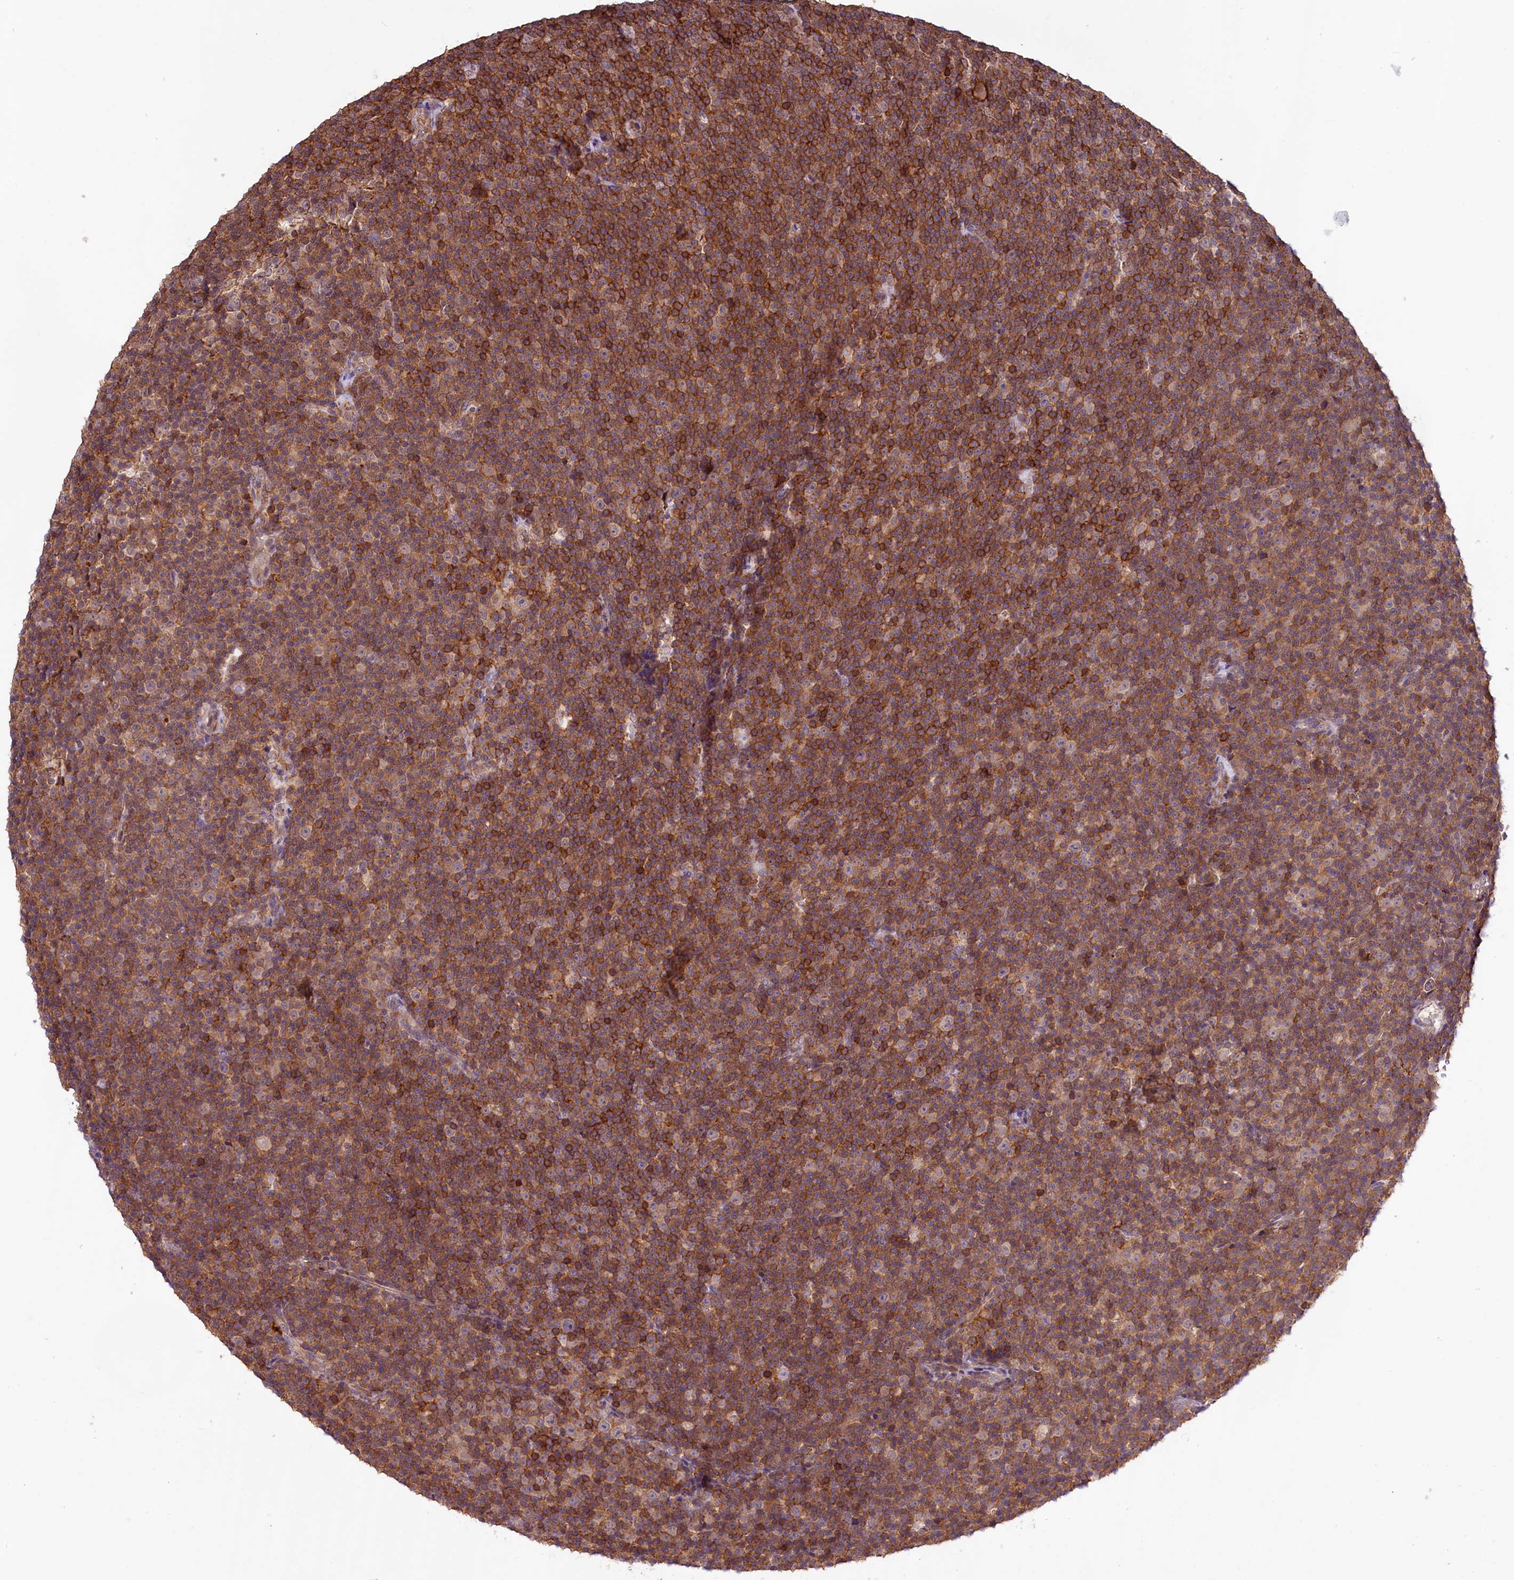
{"staining": {"intensity": "moderate", "quantity": ">75%", "location": "cytoplasmic/membranous"}, "tissue": "lymphoma", "cell_type": "Tumor cells", "image_type": "cancer", "snomed": [{"axis": "morphology", "description": "Malignant lymphoma, non-Hodgkin's type, Low grade"}, {"axis": "topography", "description": "Lymph node"}], "caption": "Human lymphoma stained with a protein marker exhibits moderate staining in tumor cells.", "gene": "SKIDA1", "patient": {"sex": "female", "age": 67}}